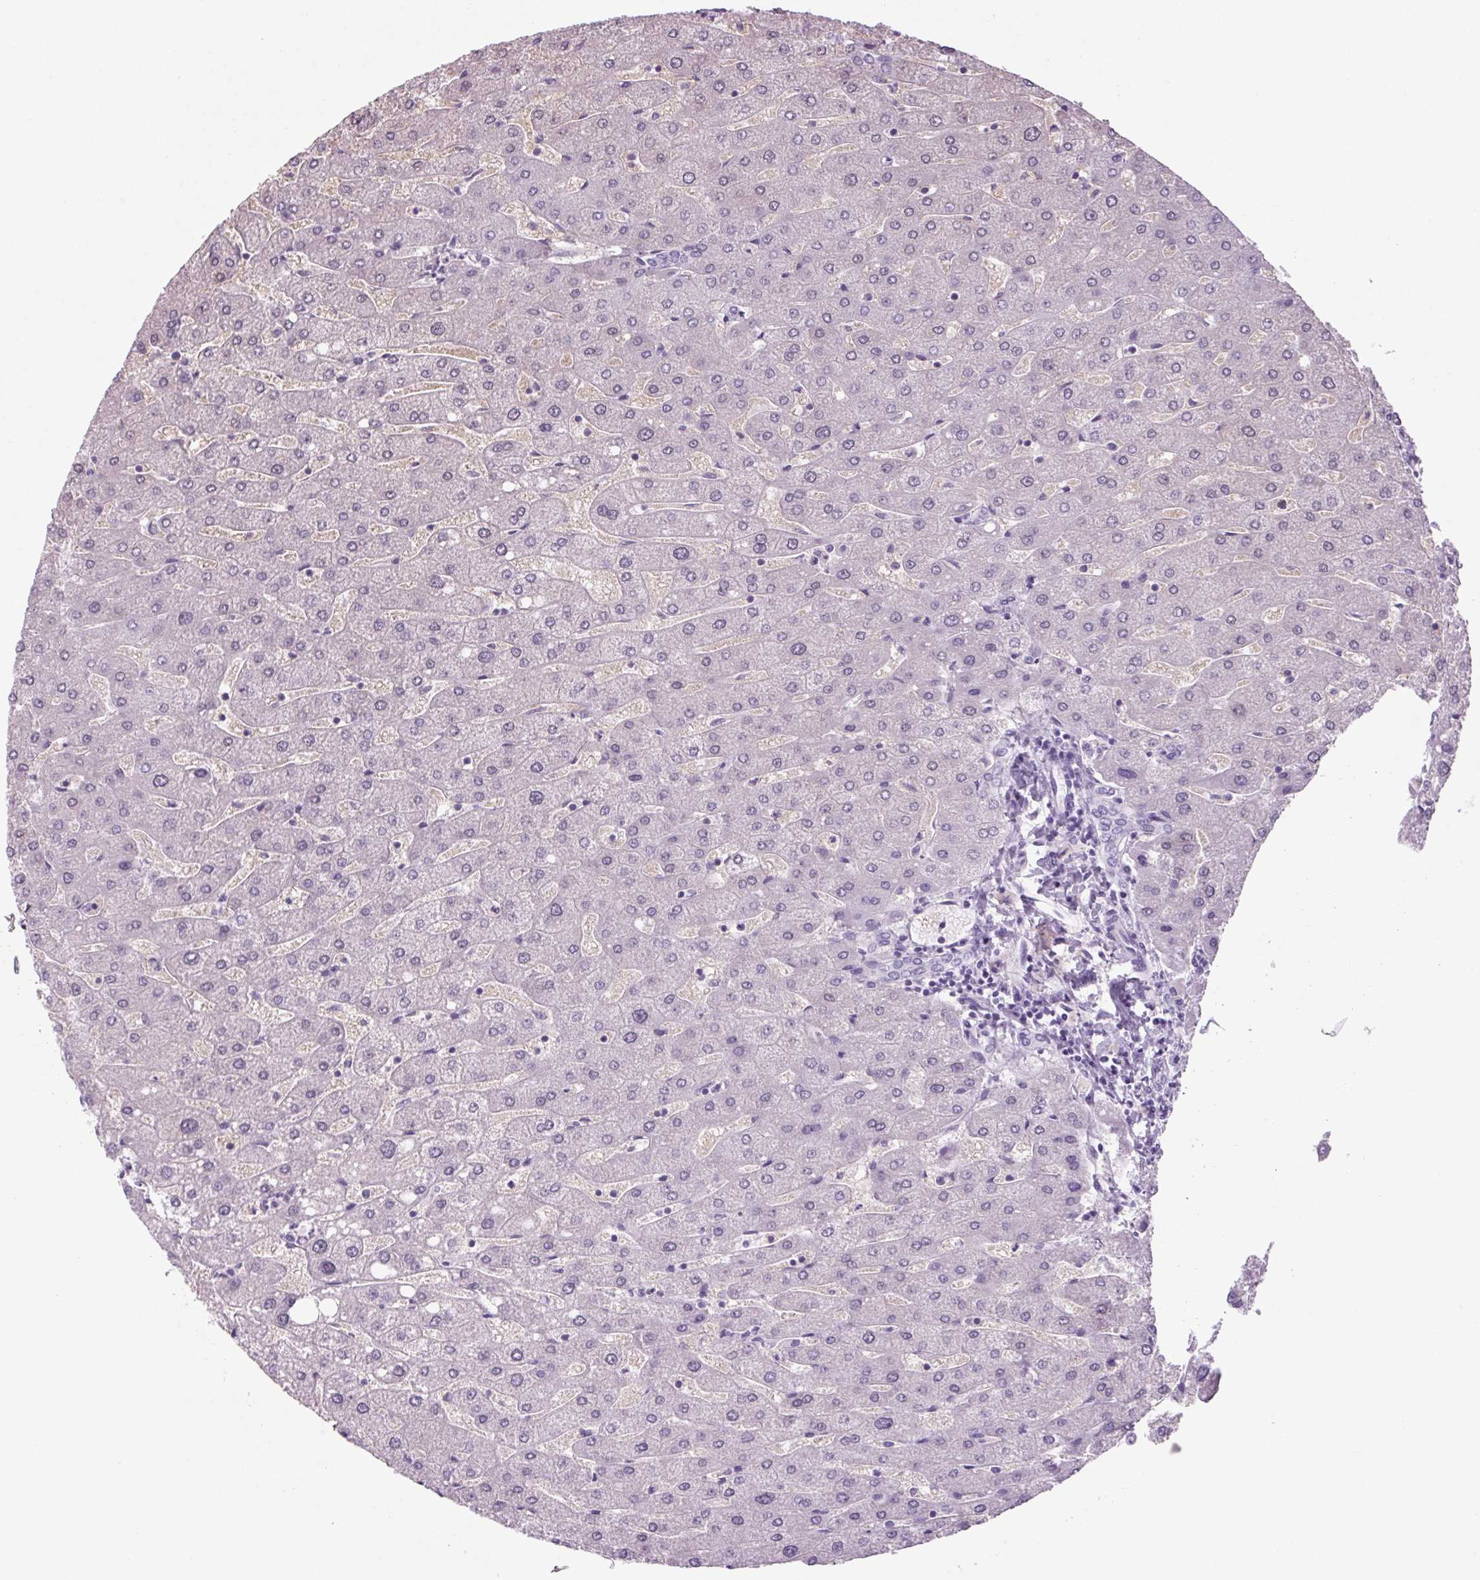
{"staining": {"intensity": "negative", "quantity": "none", "location": "none"}, "tissue": "liver", "cell_type": "Cholangiocytes", "image_type": "normal", "snomed": [{"axis": "morphology", "description": "Normal tissue, NOS"}, {"axis": "topography", "description": "Liver"}], "caption": "The micrograph shows no significant positivity in cholangiocytes of liver.", "gene": "PPP1R1A", "patient": {"sex": "male", "age": 67}}